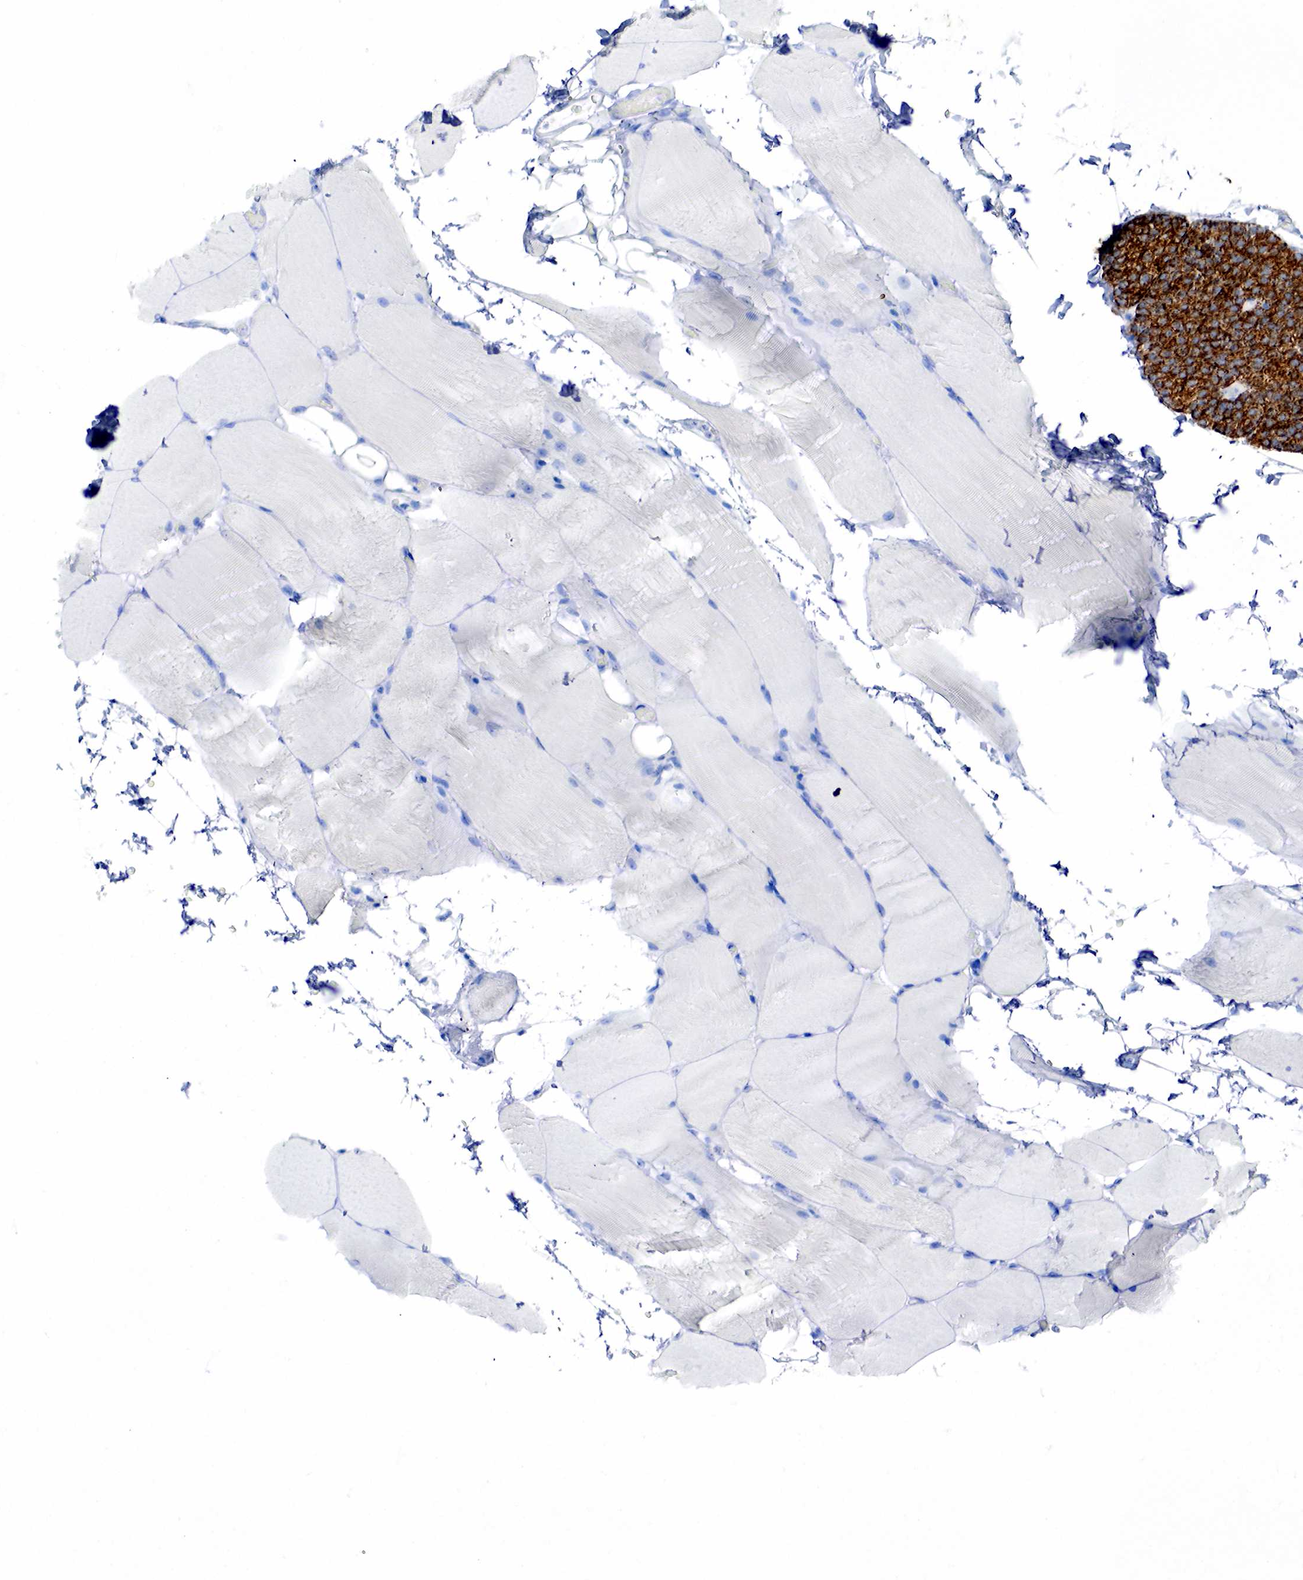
{"staining": {"intensity": "negative", "quantity": "none", "location": "none"}, "tissue": "skeletal muscle", "cell_type": "Myocytes", "image_type": "normal", "snomed": [{"axis": "morphology", "description": "Normal tissue, NOS"}, {"axis": "topography", "description": "Skeletal muscle"}, {"axis": "topography", "description": "Parathyroid gland"}], "caption": "Micrograph shows no protein expression in myocytes of unremarkable skeletal muscle.", "gene": "KRT18", "patient": {"sex": "female", "age": 37}}